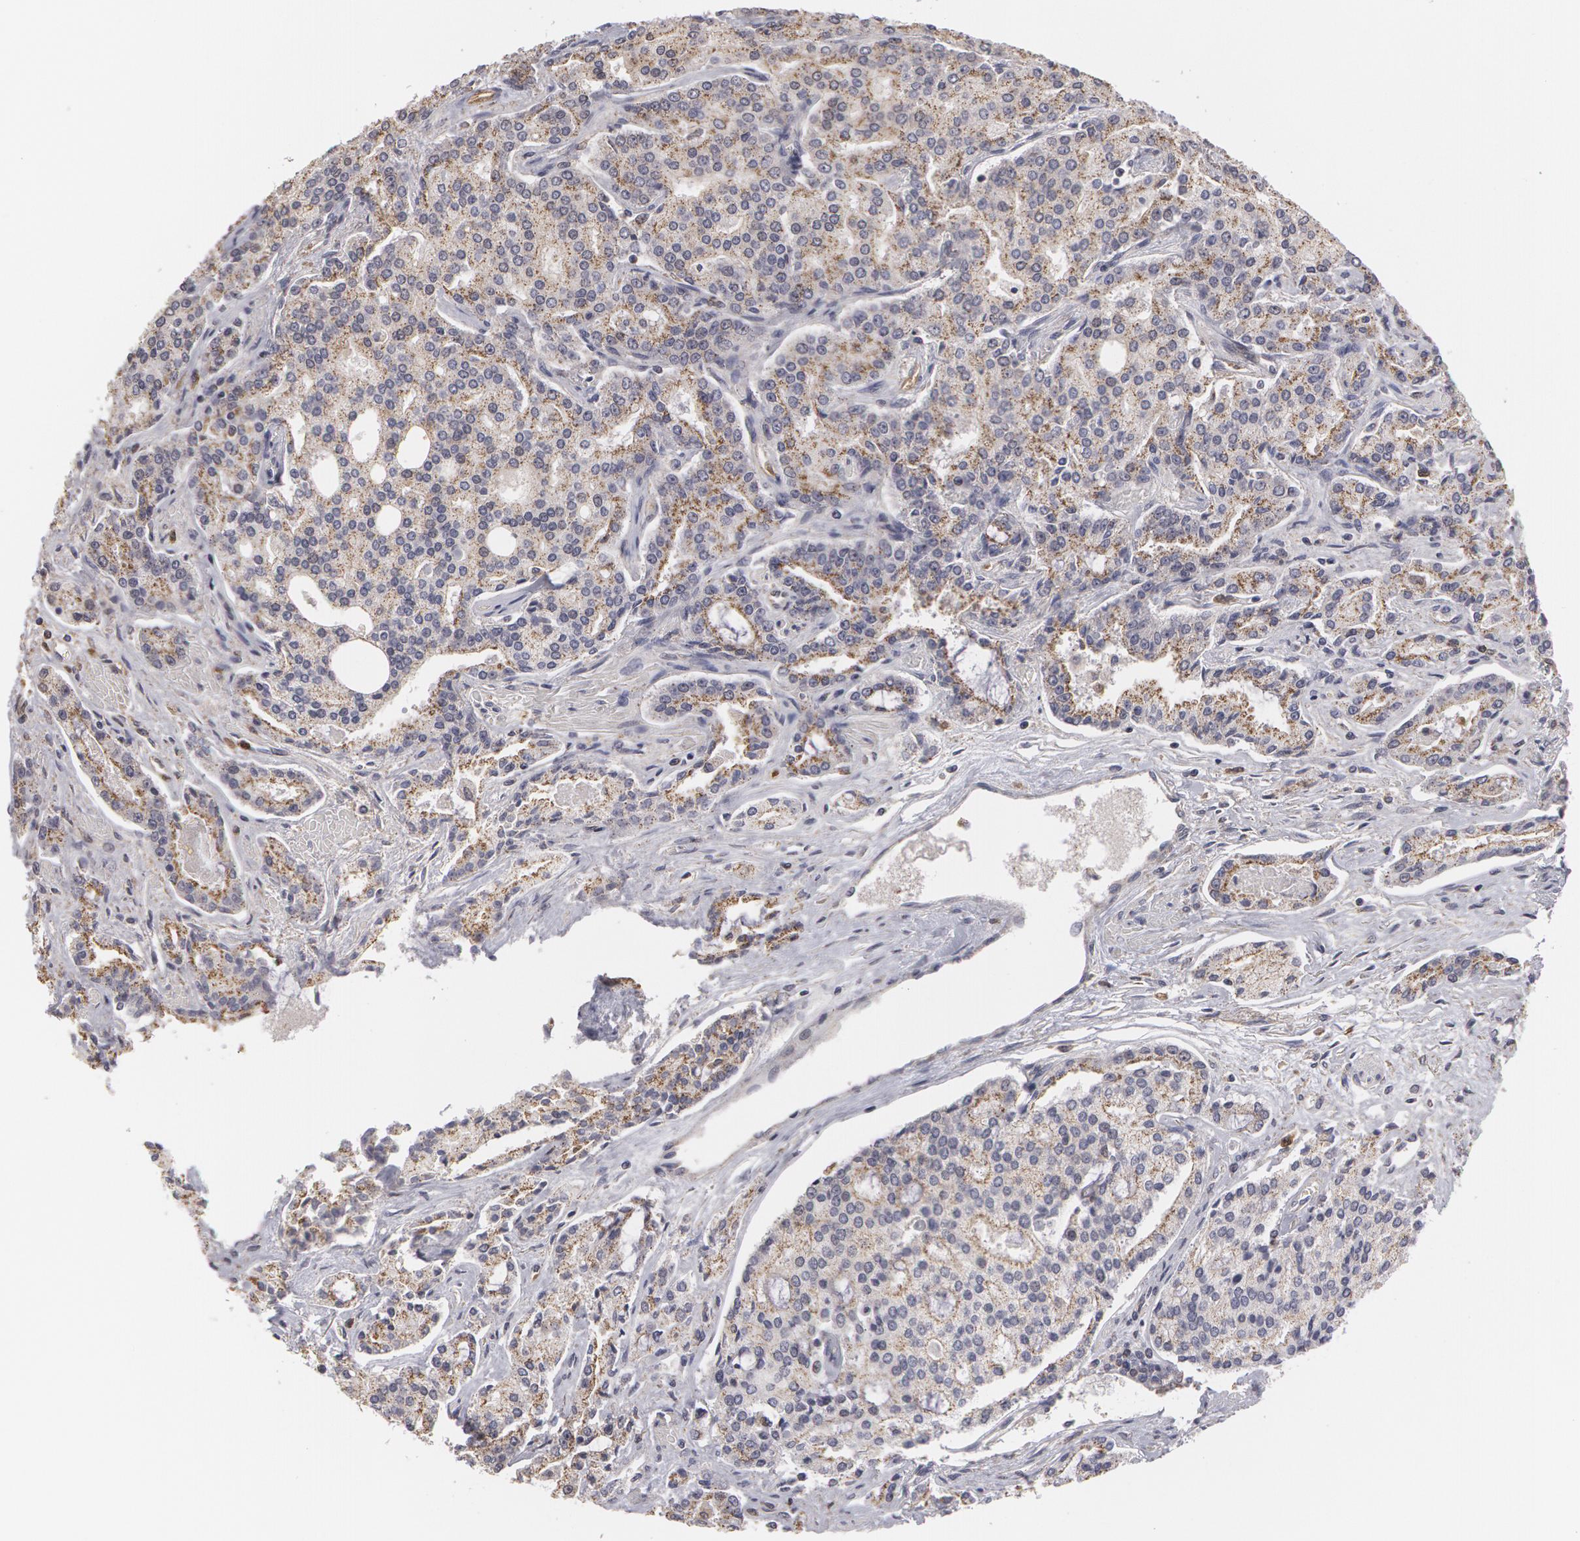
{"staining": {"intensity": "moderate", "quantity": ">75%", "location": "cytoplasmic/membranous"}, "tissue": "prostate cancer", "cell_type": "Tumor cells", "image_type": "cancer", "snomed": [{"axis": "morphology", "description": "Adenocarcinoma, Medium grade"}, {"axis": "topography", "description": "Prostate"}], "caption": "Brown immunohistochemical staining in adenocarcinoma (medium-grade) (prostate) displays moderate cytoplasmic/membranous staining in about >75% of tumor cells.", "gene": "CAT", "patient": {"sex": "male", "age": 72}}